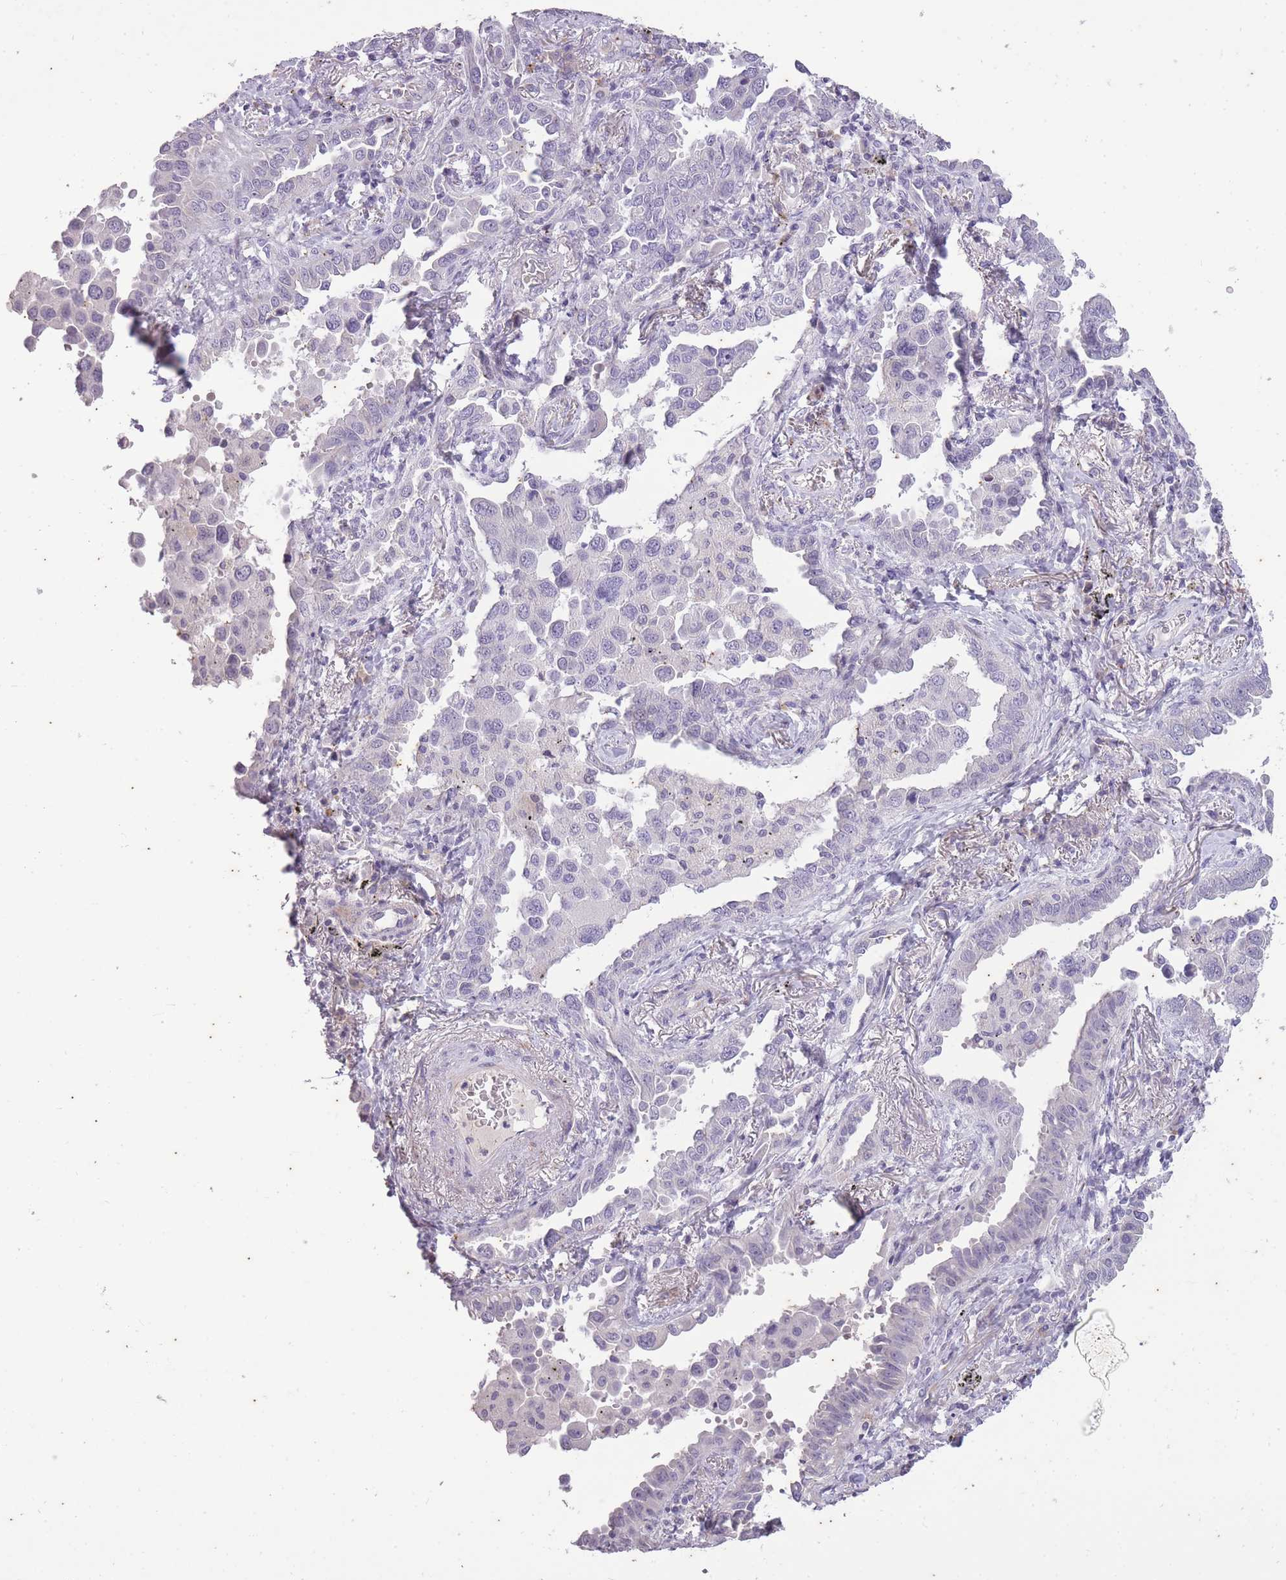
{"staining": {"intensity": "negative", "quantity": "none", "location": "none"}, "tissue": "lung cancer", "cell_type": "Tumor cells", "image_type": "cancer", "snomed": [{"axis": "morphology", "description": "Adenocarcinoma, NOS"}, {"axis": "topography", "description": "Lung"}], "caption": "IHC micrograph of human adenocarcinoma (lung) stained for a protein (brown), which exhibits no positivity in tumor cells.", "gene": "CNTNAP3", "patient": {"sex": "male", "age": 67}}